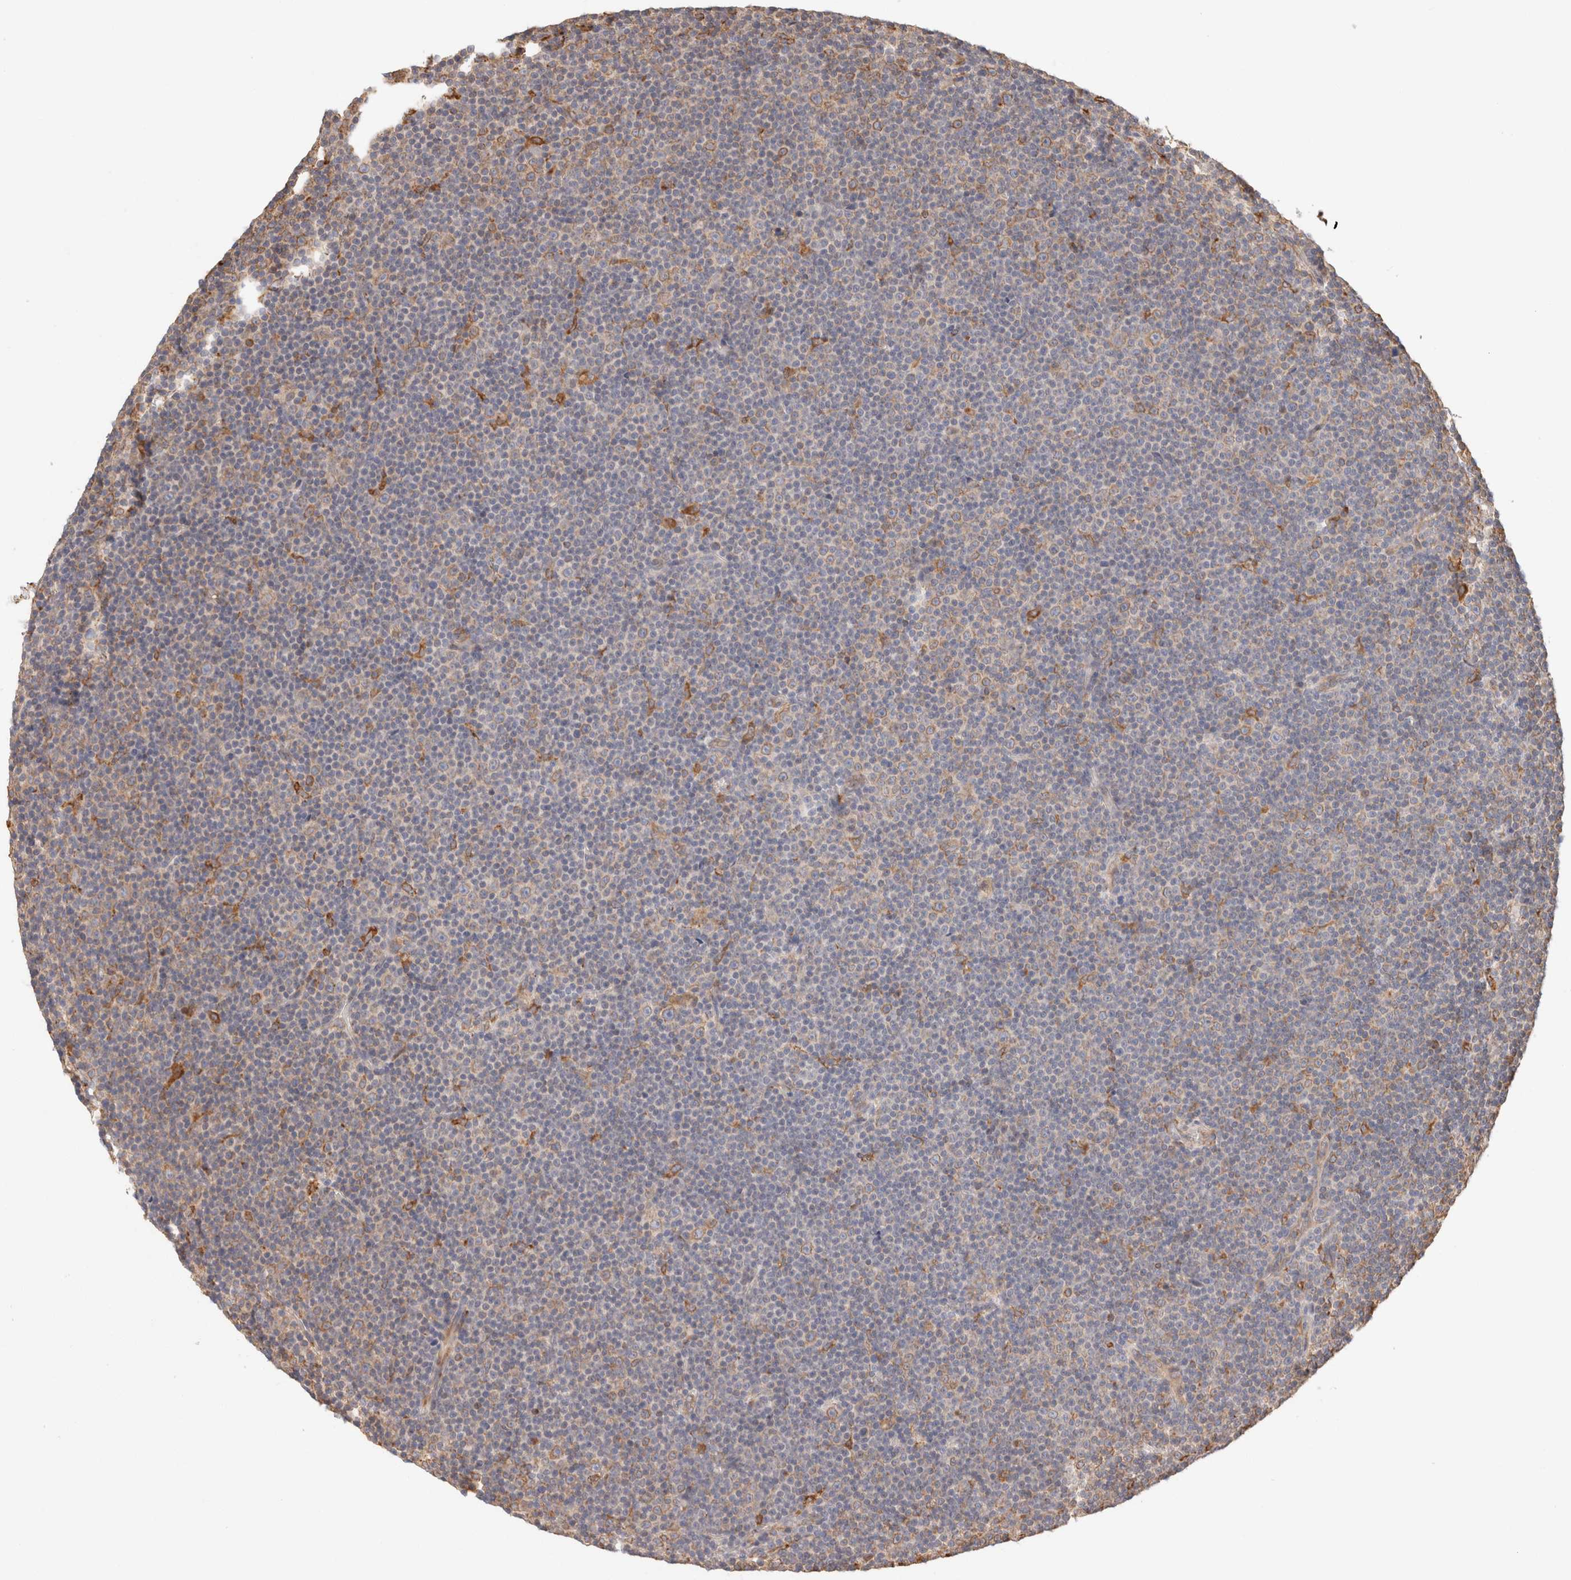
{"staining": {"intensity": "weak", "quantity": "<25%", "location": "cytoplasmic/membranous"}, "tissue": "lymphoma", "cell_type": "Tumor cells", "image_type": "cancer", "snomed": [{"axis": "morphology", "description": "Malignant lymphoma, non-Hodgkin's type, Low grade"}, {"axis": "topography", "description": "Lymph node"}], "caption": "This is a micrograph of IHC staining of low-grade malignant lymphoma, non-Hodgkin's type, which shows no staining in tumor cells.", "gene": "FER", "patient": {"sex": "female", "age": 67}}